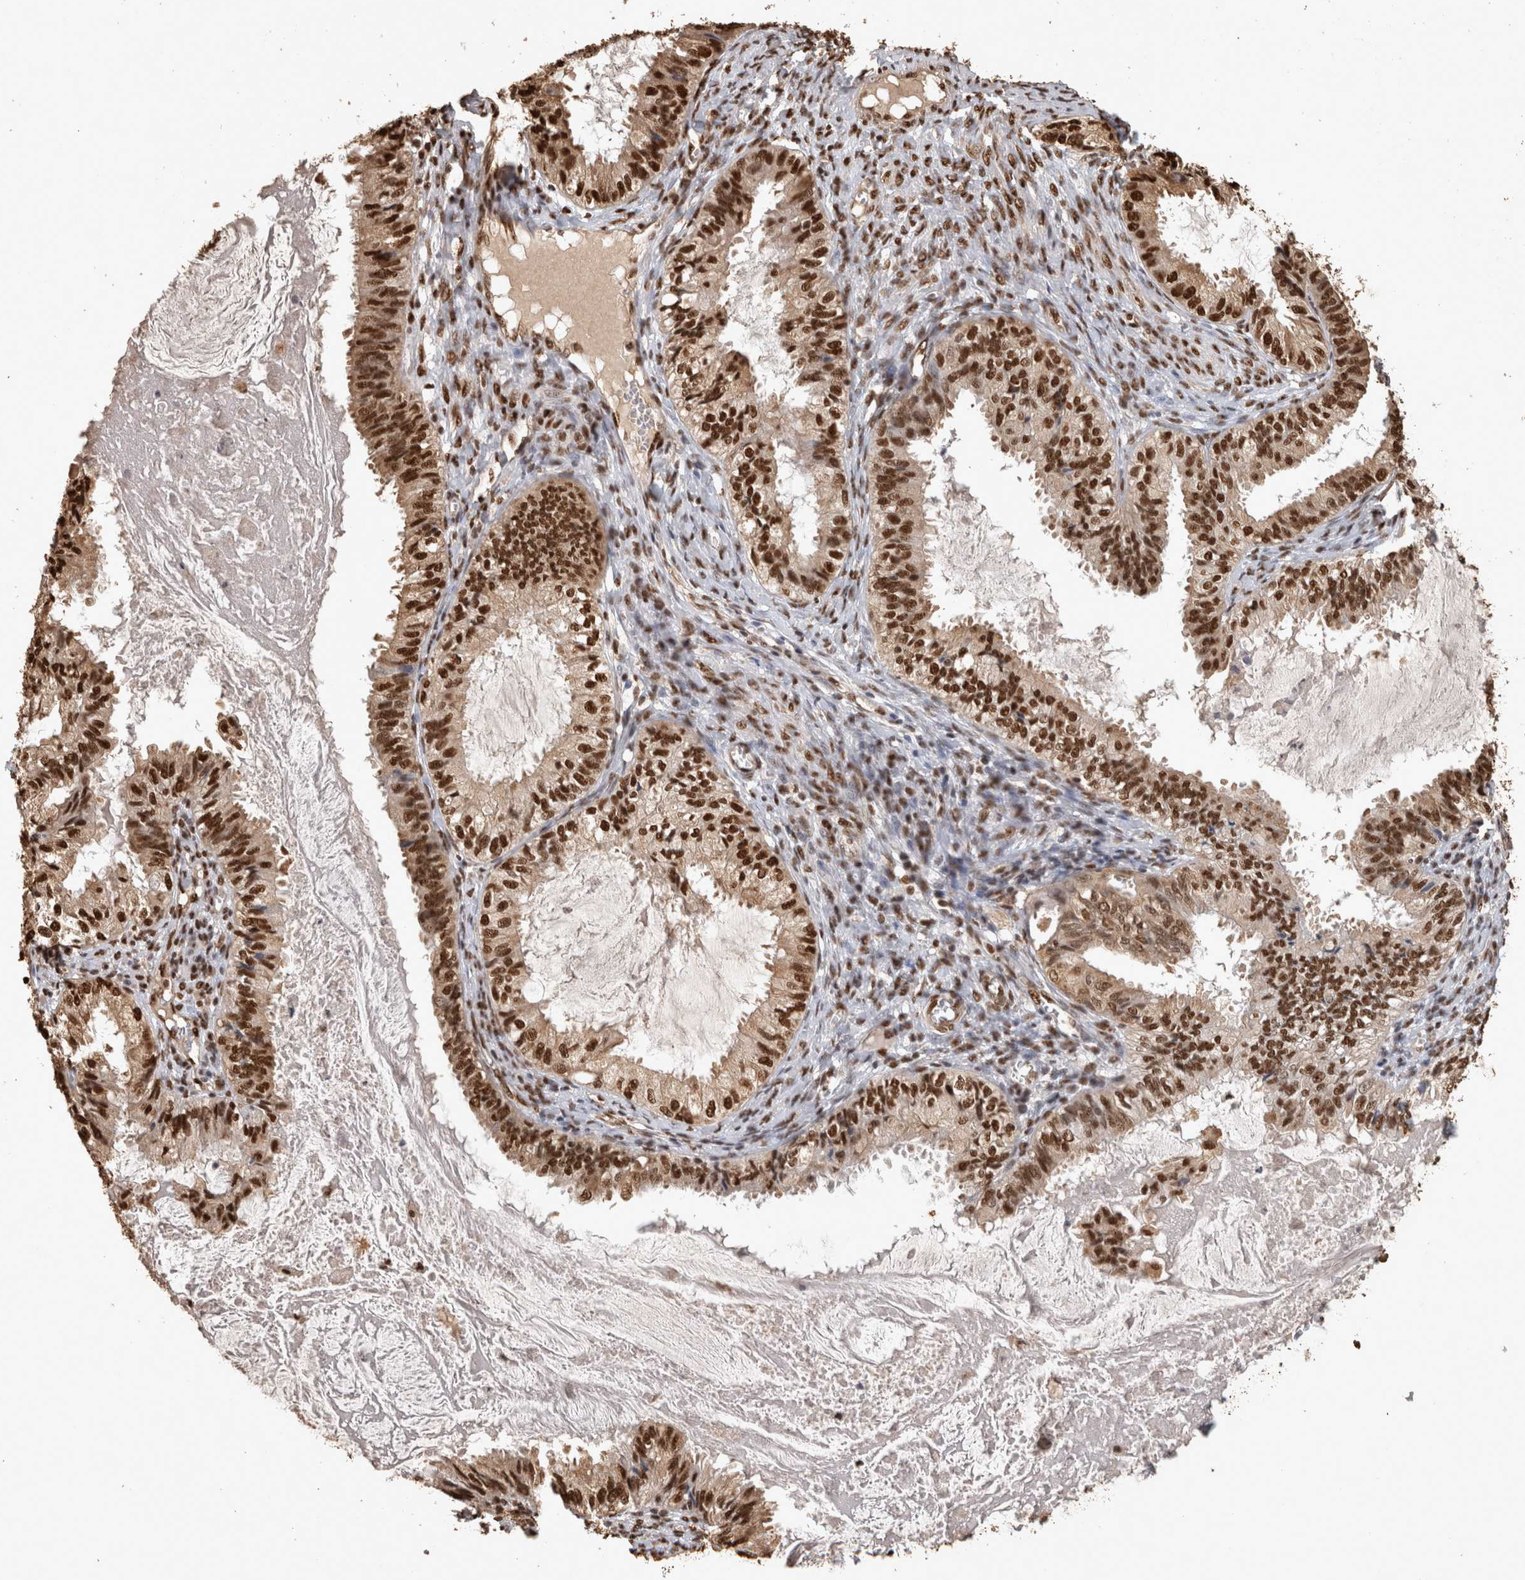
{"staining": {"intensity": "strong", "quantity": ">75%", "location": "nuclear"}, "tissue": "cervical cancer", "cell_type": "Tumor cells", "image_type": "cancer", "snomed": [{"axis": "morphology", "description": "Normal tissue, NOS"}, {"axis": "morphology", "description": "Adenocarcinoma, NOS"}, {"axis": "topography", "description": "Cervix"}, {"axis": "topography", "description": "Endometrium"}], "caption": "Protein expression by immunohistochemistry (IHC) demonstrates strong nuclear expression in approximately >75% of tumor cells in adenocarcinoma (cervical).", "gene": "RAD50", "patient": {"sex": "female", "age": 86}}